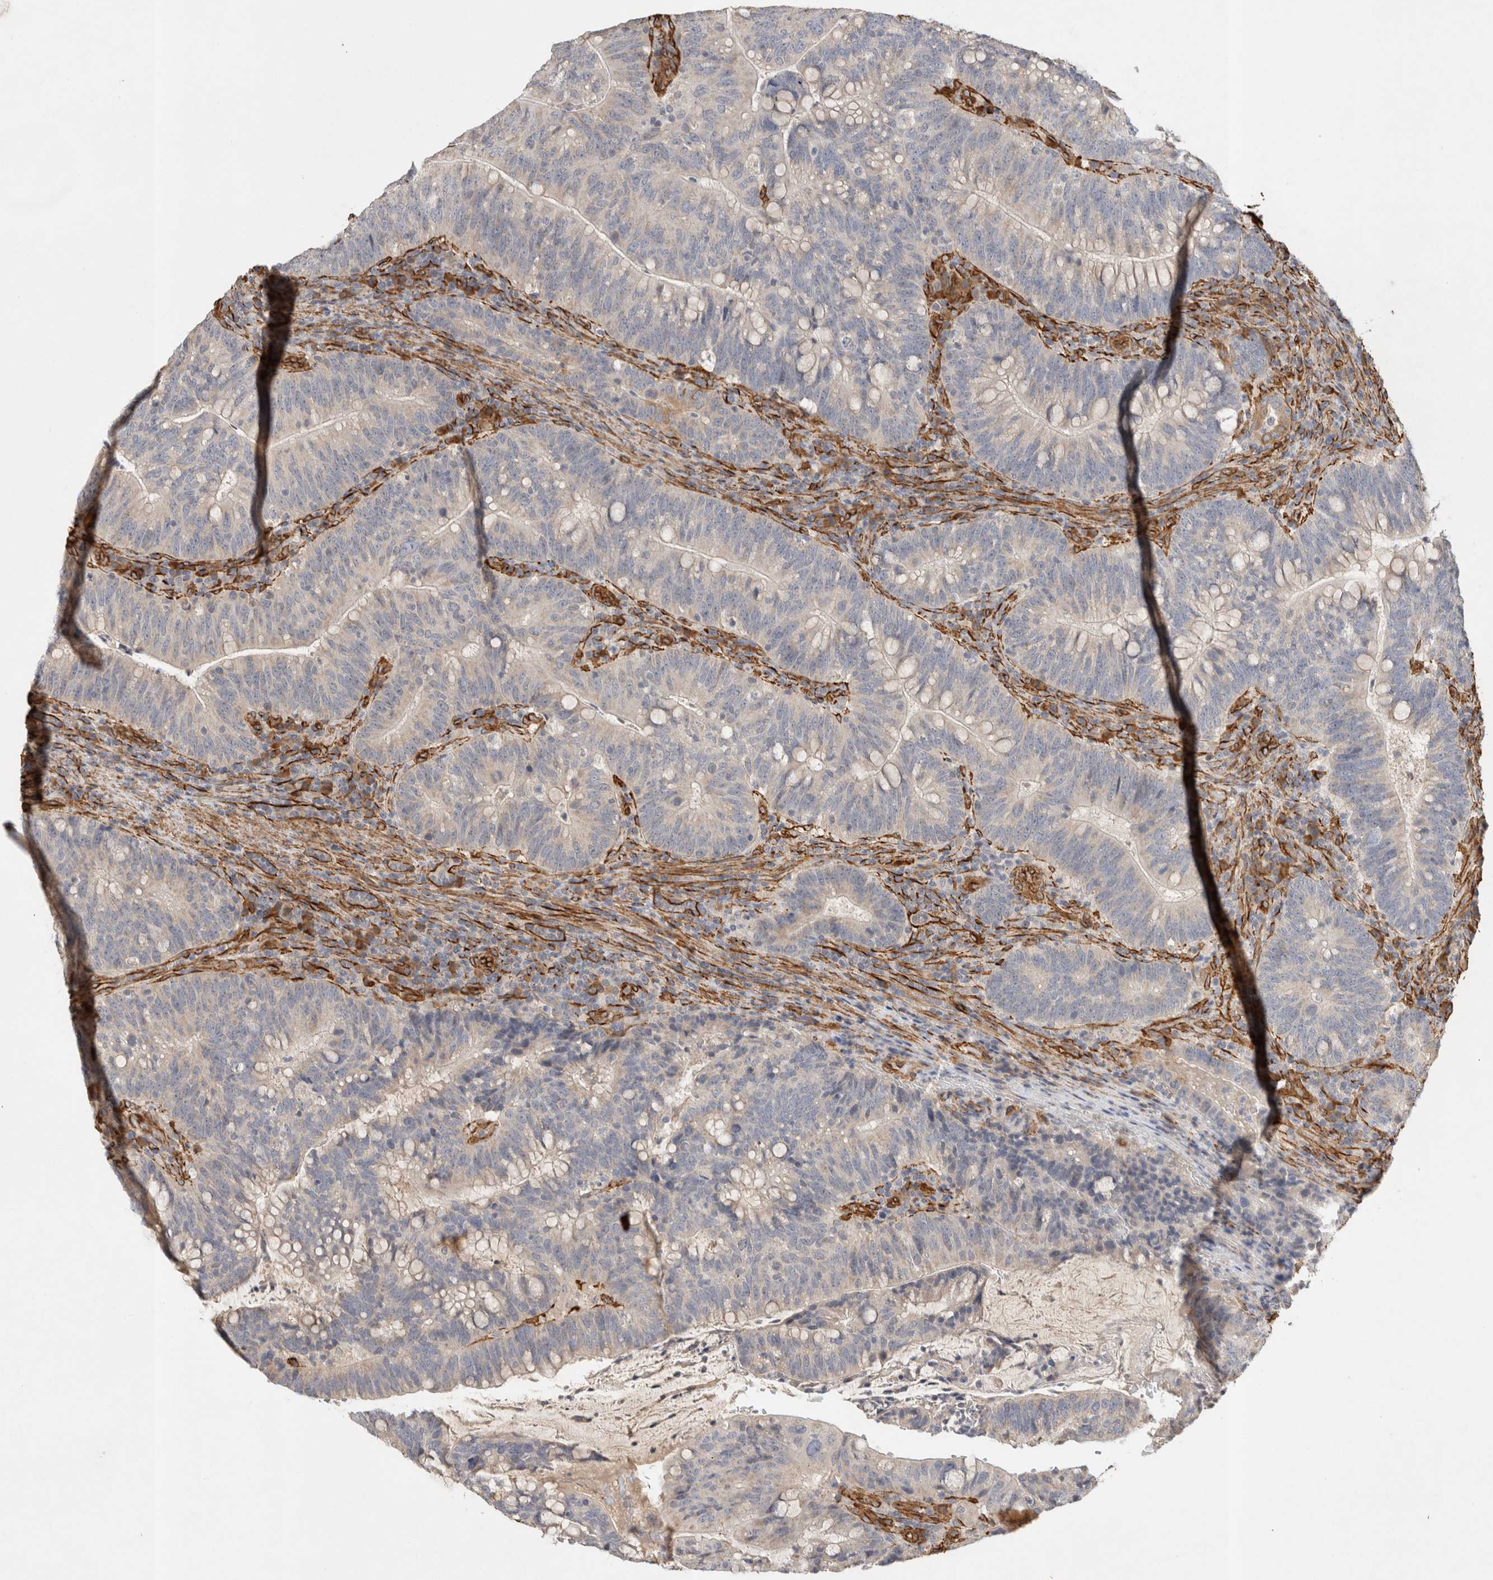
{"staining": {"intensity": "negative", "quantity": "none", "location": "none"}, "tissue": "colorectal cancer", "cell_type": "Tumor cells", "image_type": "cancer", "snomed": [{"axis": "morphology", "description": "Adenocarcinoma, NOS"}, {"axis": "topography", "description": "Colon"}], "caption": "Tumor cells show no significant protein expression in colorectal cancer.", "gene": "JMJD4", "patient": {"sex": "female", "age": 66}}